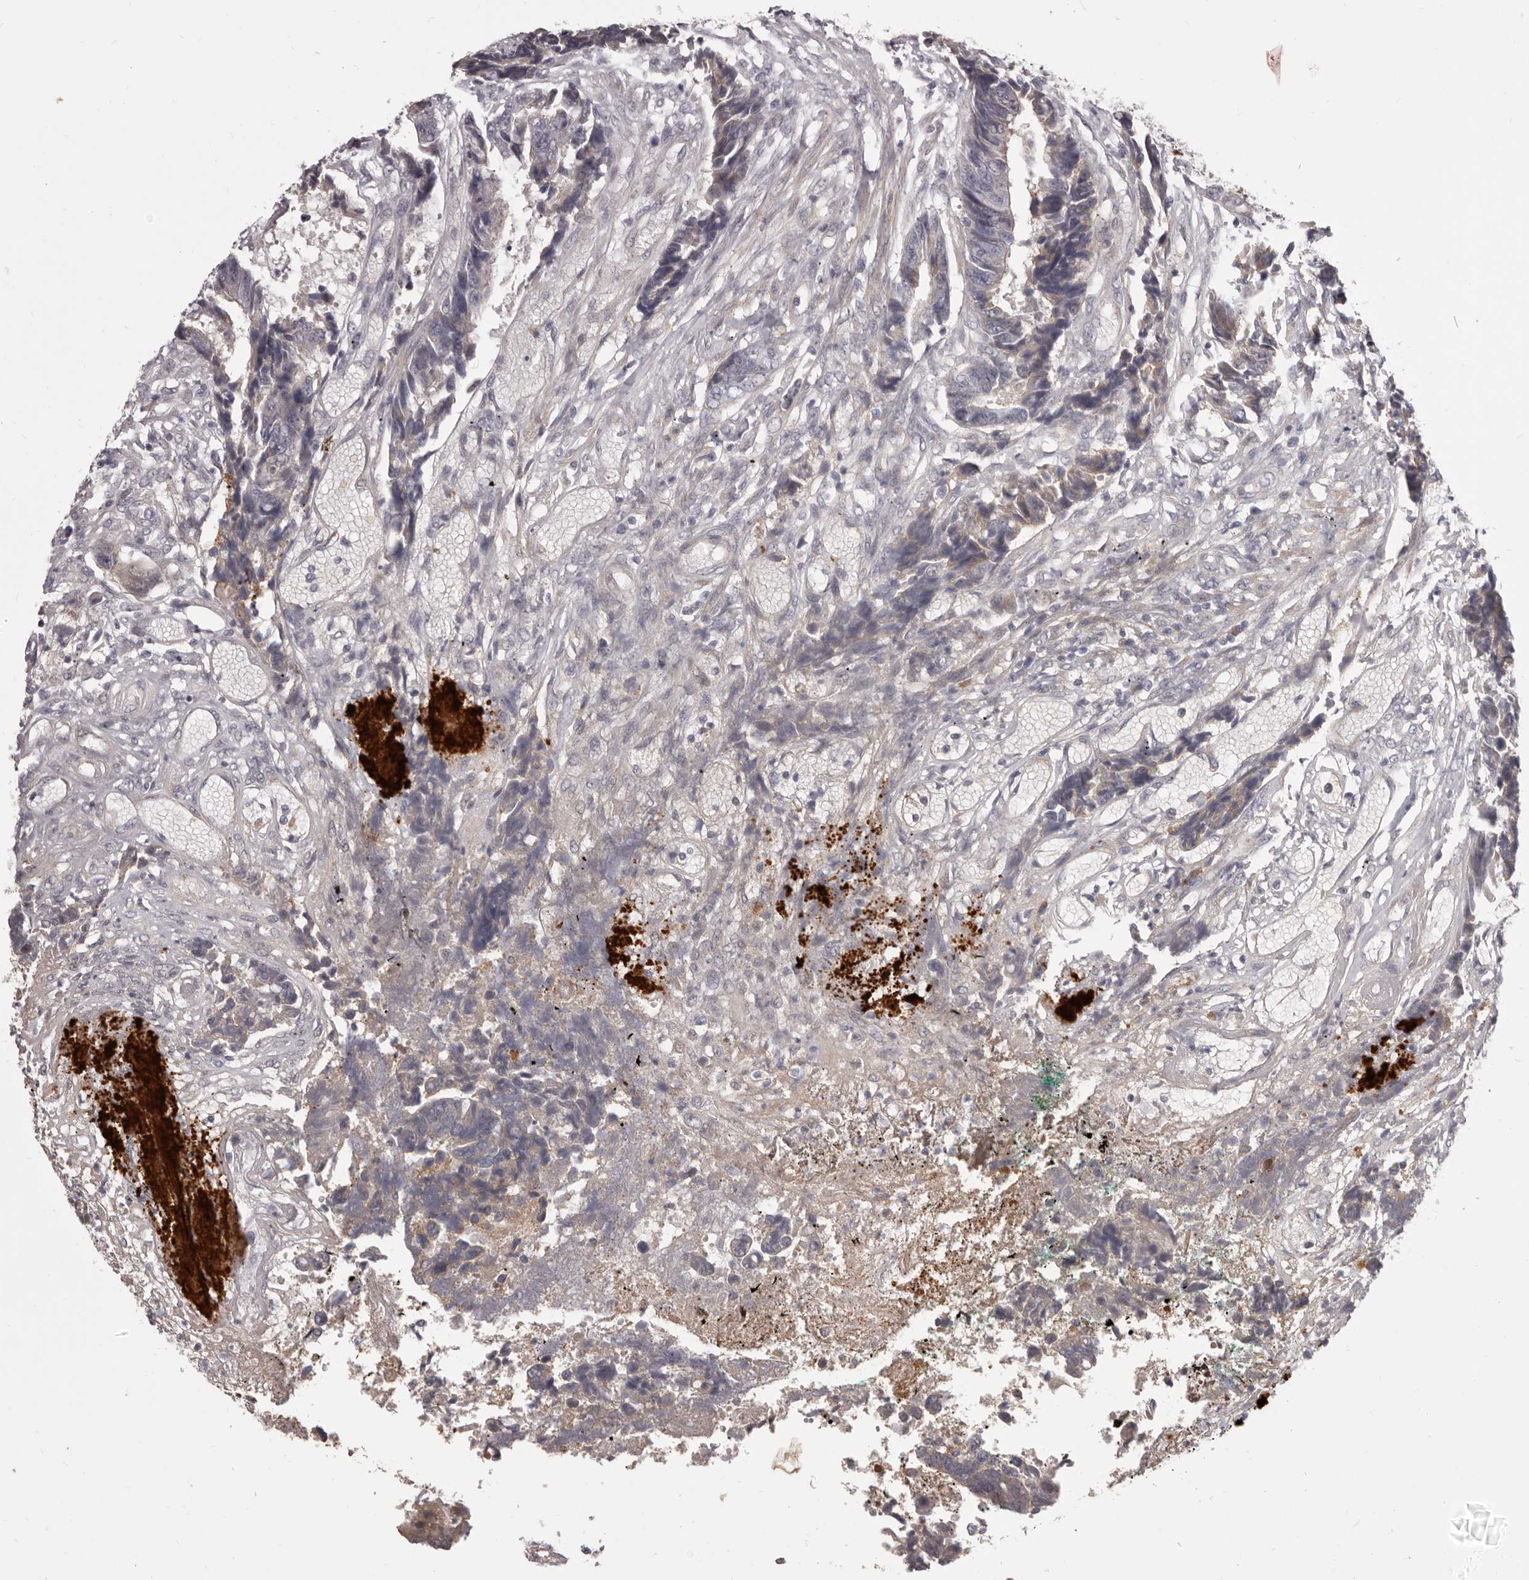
{"staining": {"intensity": "weak", "quantity": "<25%", "location": "cytoplasmic/membranous"}, "tissue": "colorectal cancer", "cell_type": "Tumor cells", "image_type": "cancer", "snomed": [{"axis": "morphology", "description": "Adenocarcinoma, NOS"}, {"axis": "topography", "description": "Rectum"}], "caption": "Immunohistochemistry (IHC) of human colorectal cancer demonstrates no positivity in tumor cells.", "gene": "OTUD3", "patient": {"sex": "male", "age": 84}}